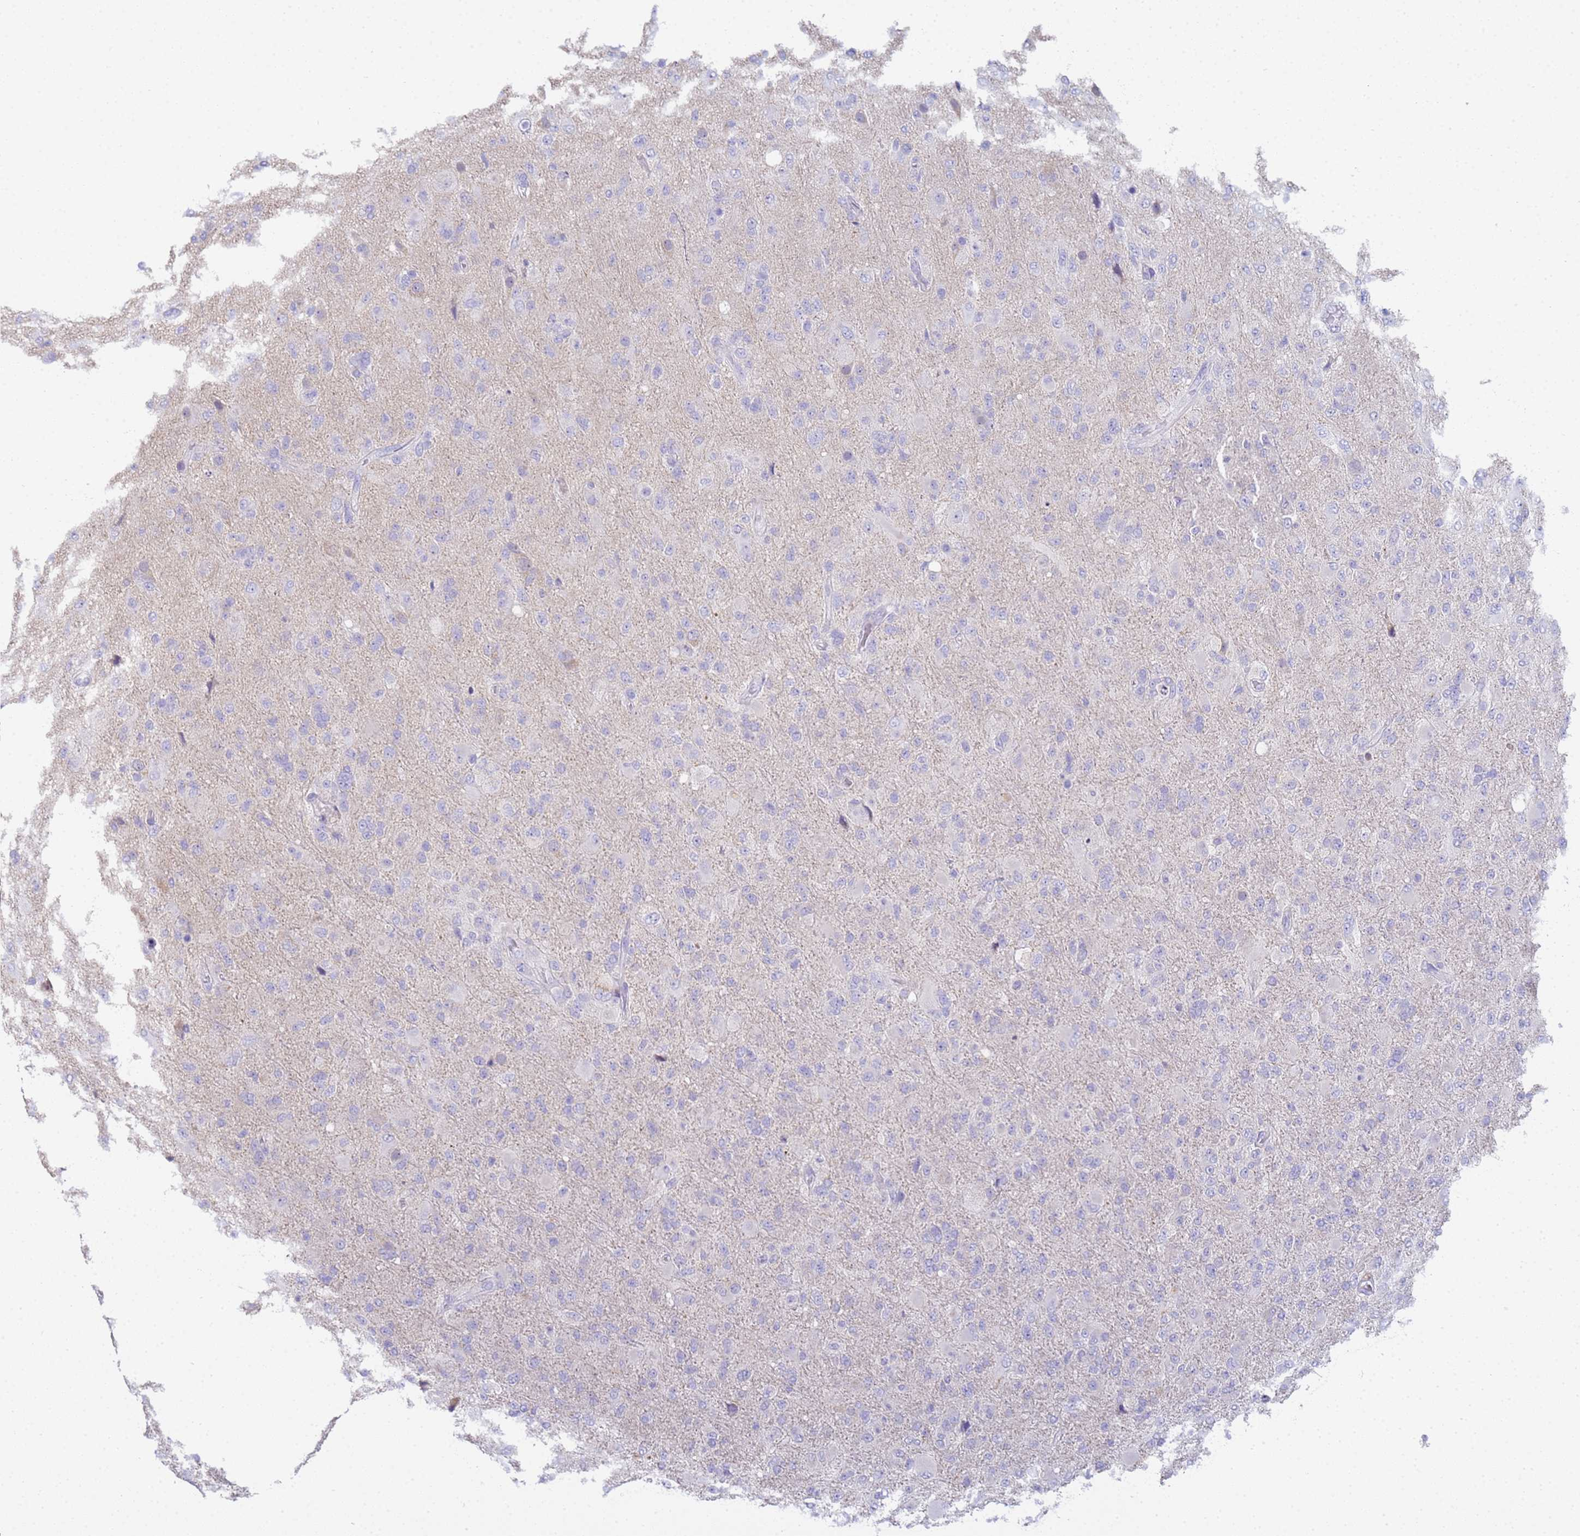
{"staining": {"intensity": "negative", "quantity": "none", "location": "none"}, "tissue": "glioma", "cell_type": "Tumor cells", "image_type": "cancer", "snomed": [{"axis": "morphology", "description": "Glioma, malignant, Low grade"}, {"axis": "topography", "description": "Brain"}], "caption": "Immunohistochemical staining of human malignant glioma (low-grade) displays no significant expression in tumor cells.", "gene": "CR1", "patient": {"sex": "male", "age": 65}}